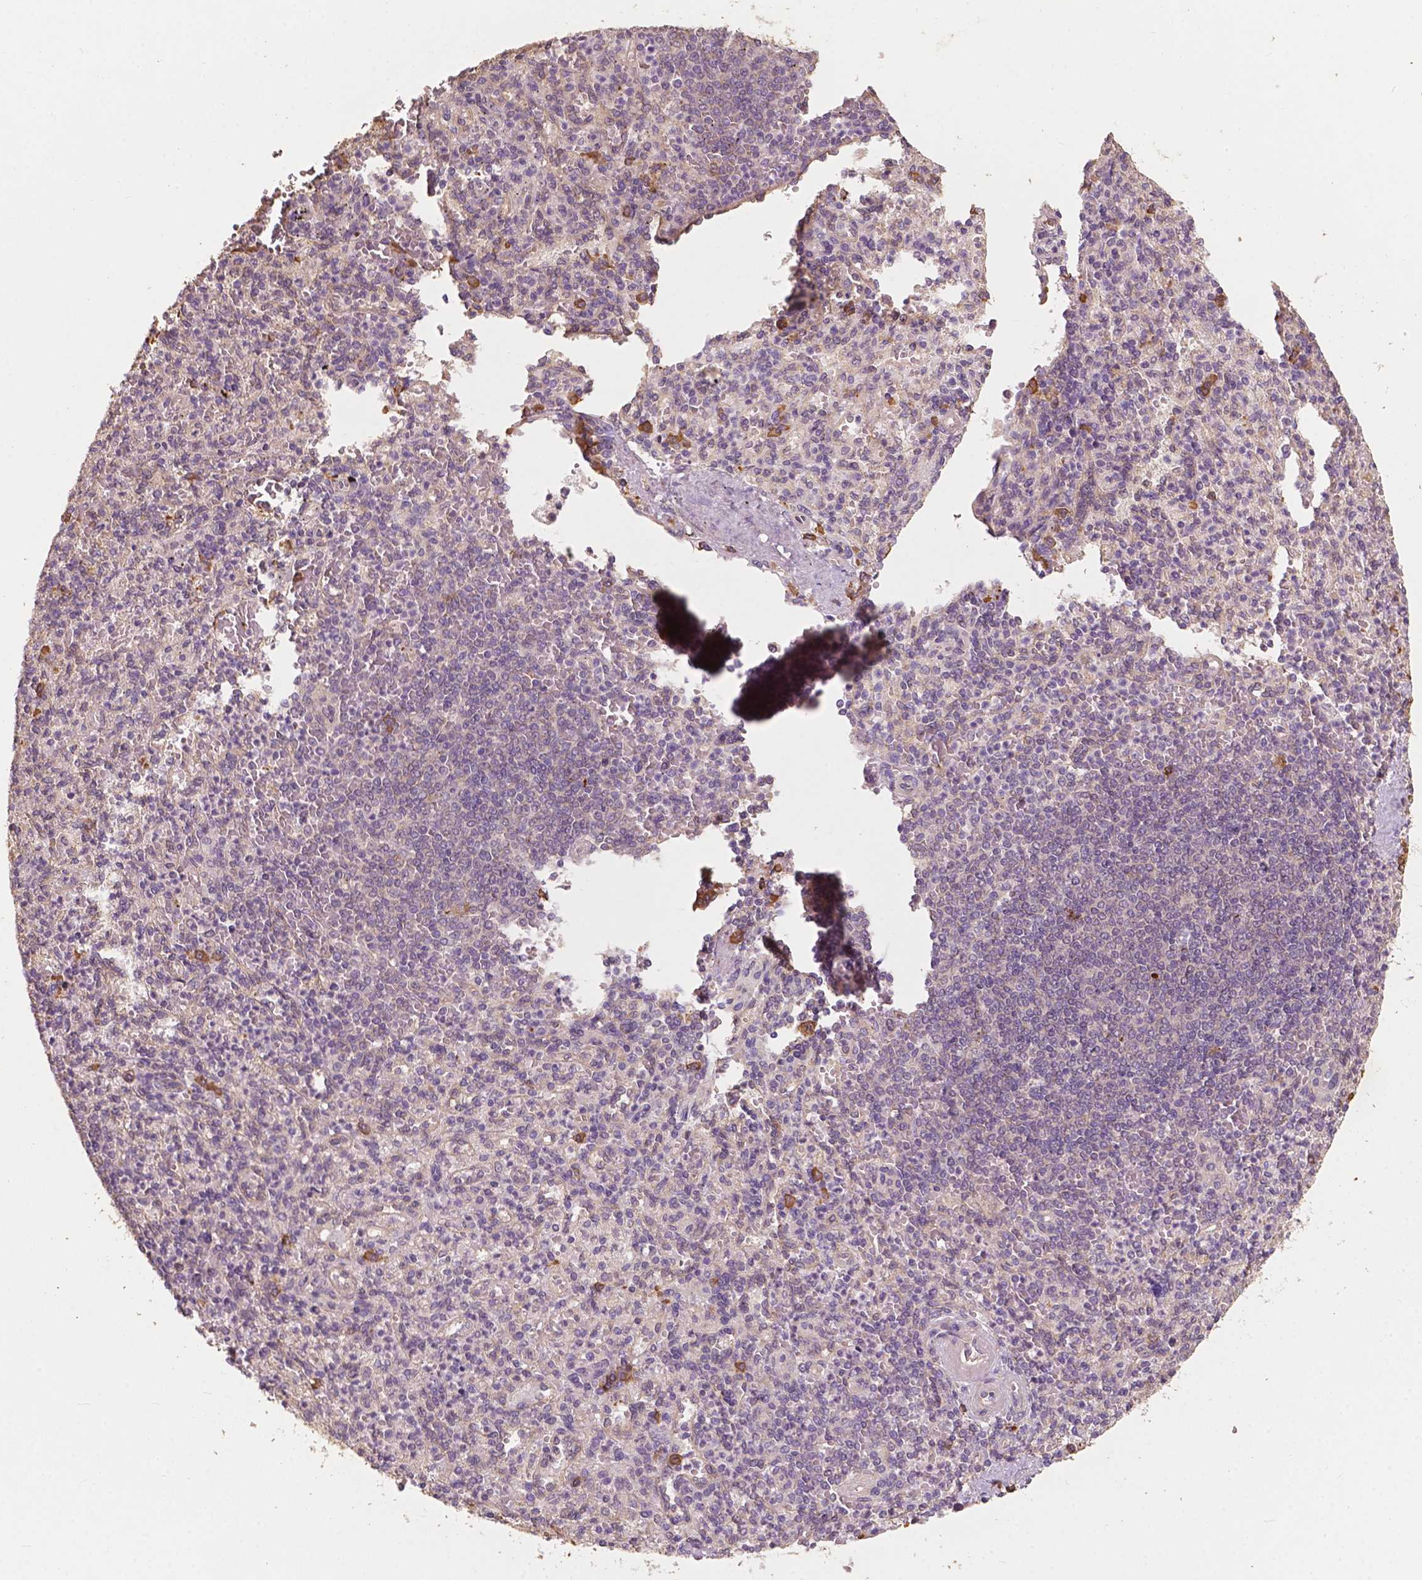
{"staining": {"intensity": "moderate", "quantity": "<25%", "location": "cytoplasmic/membranous"}, "tissue": "spleen", "cell_type": "Cells in red pulp", "image_type": "normal", "snomed": [{"axis": "morphology", "description": "Normal tissue, NOS"}, {"axis": "topography", "description": "Spleen"}], "caption": "A high-resolution micrograph shows IHC staining of unremarkable spleen, which displays moderate cytoplasmic/membranous positivity in about <25% of cells in red pulp.", "gene": "G3BP1", "patient": {"sex": "female", "age": 74}}